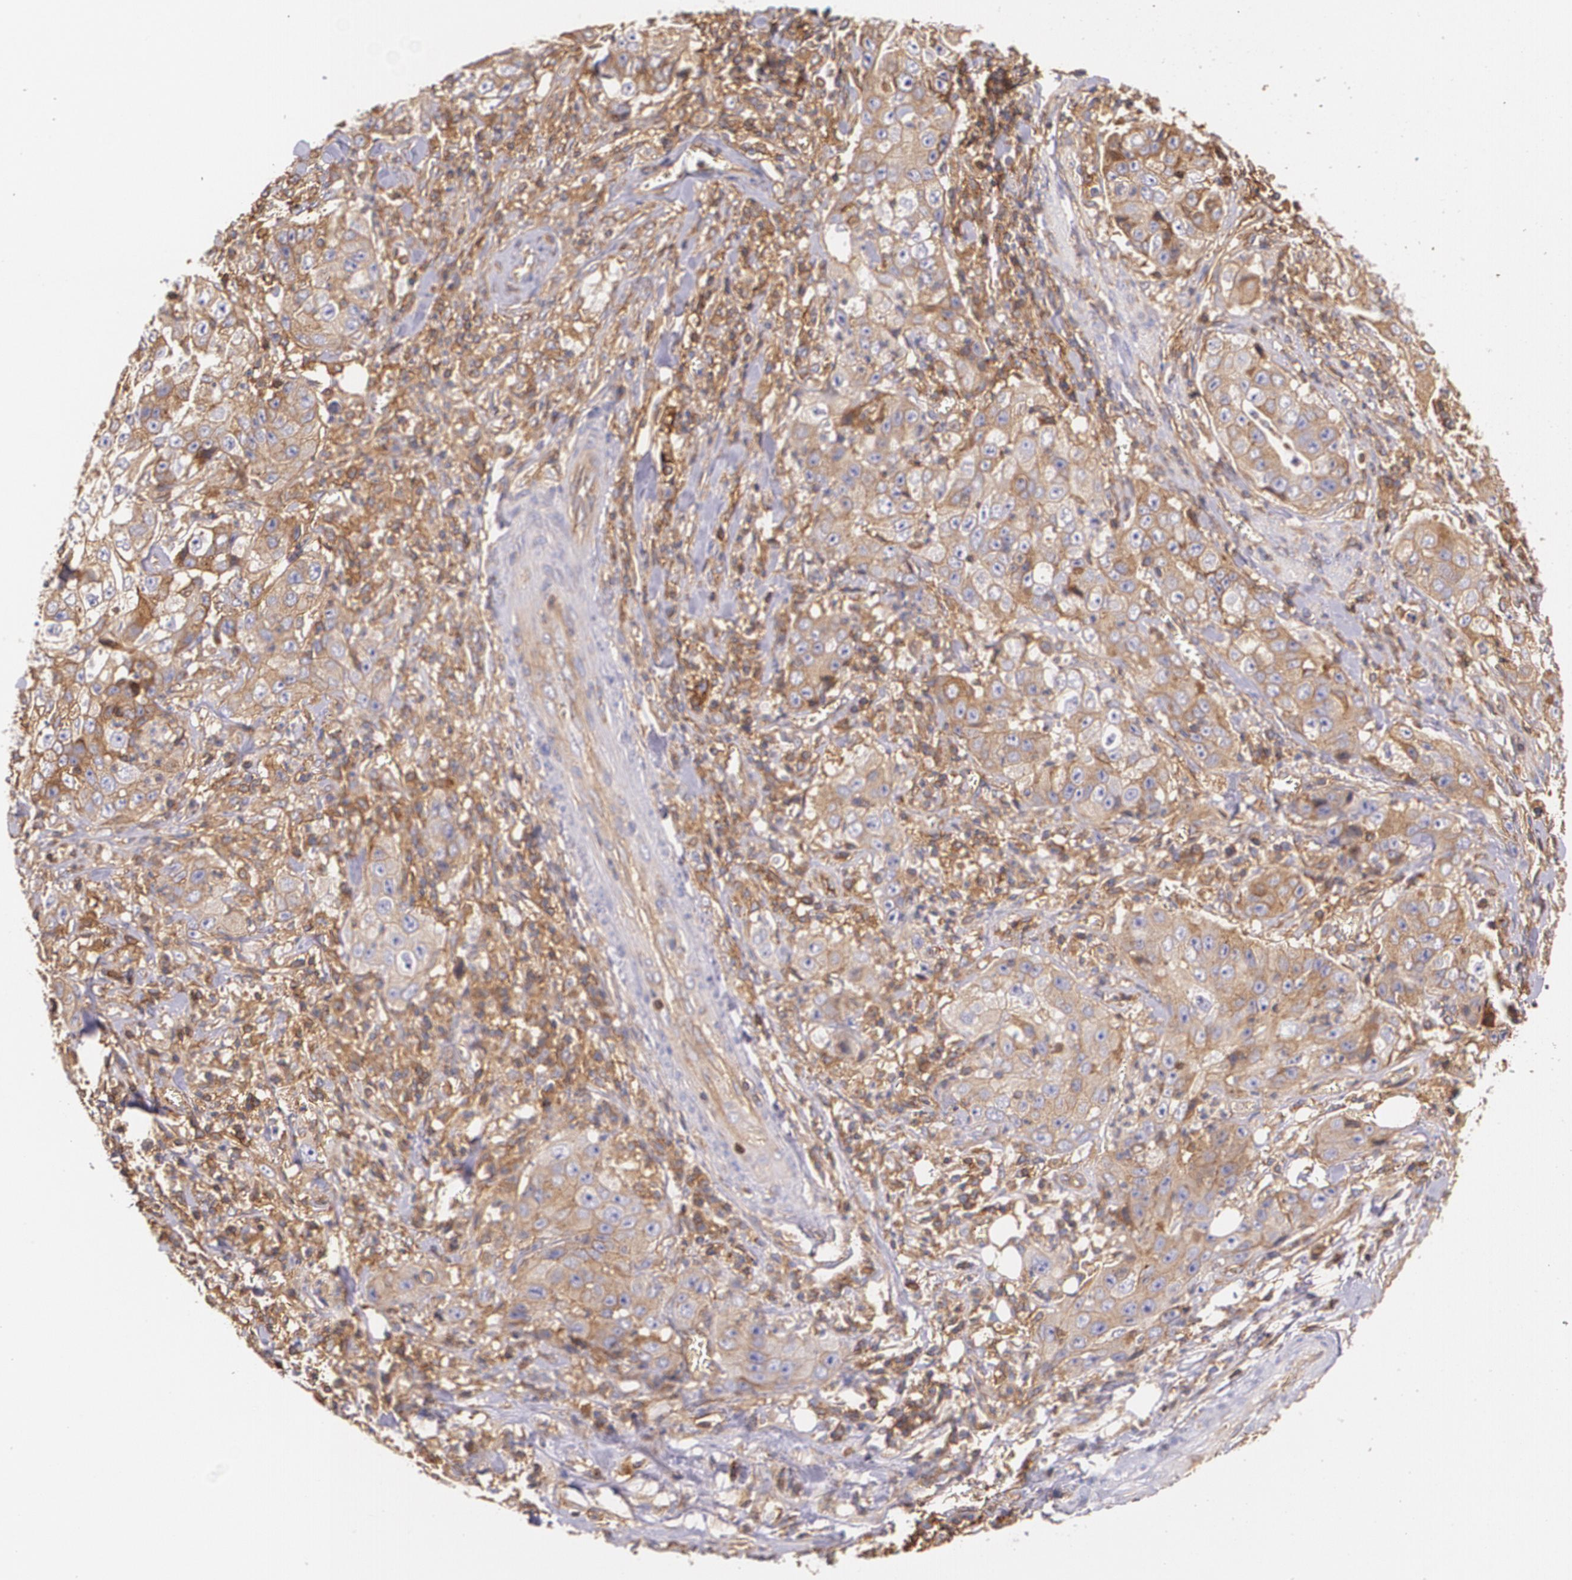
{"staining": {"intensity": "weak", "quantity": ">75%", "location": "cytoplasmic/membranous"}, "tissue": "lung cancer", "cell_type": "Tumor cells", "image_type": "cancer", "snomed": [{"axis": "morphology", "description": "Squamous cell carcinoma, NOS"}, {"axis": "topography", "description": "Lung"}], "caption": "Protein staining shows weak cytoplasmic/membranous positivity in about >75% of tumor cells in squamous cell carcinoma (lung).", "gene": "B2M", "patient": {"sex": "male", "age": 64}}